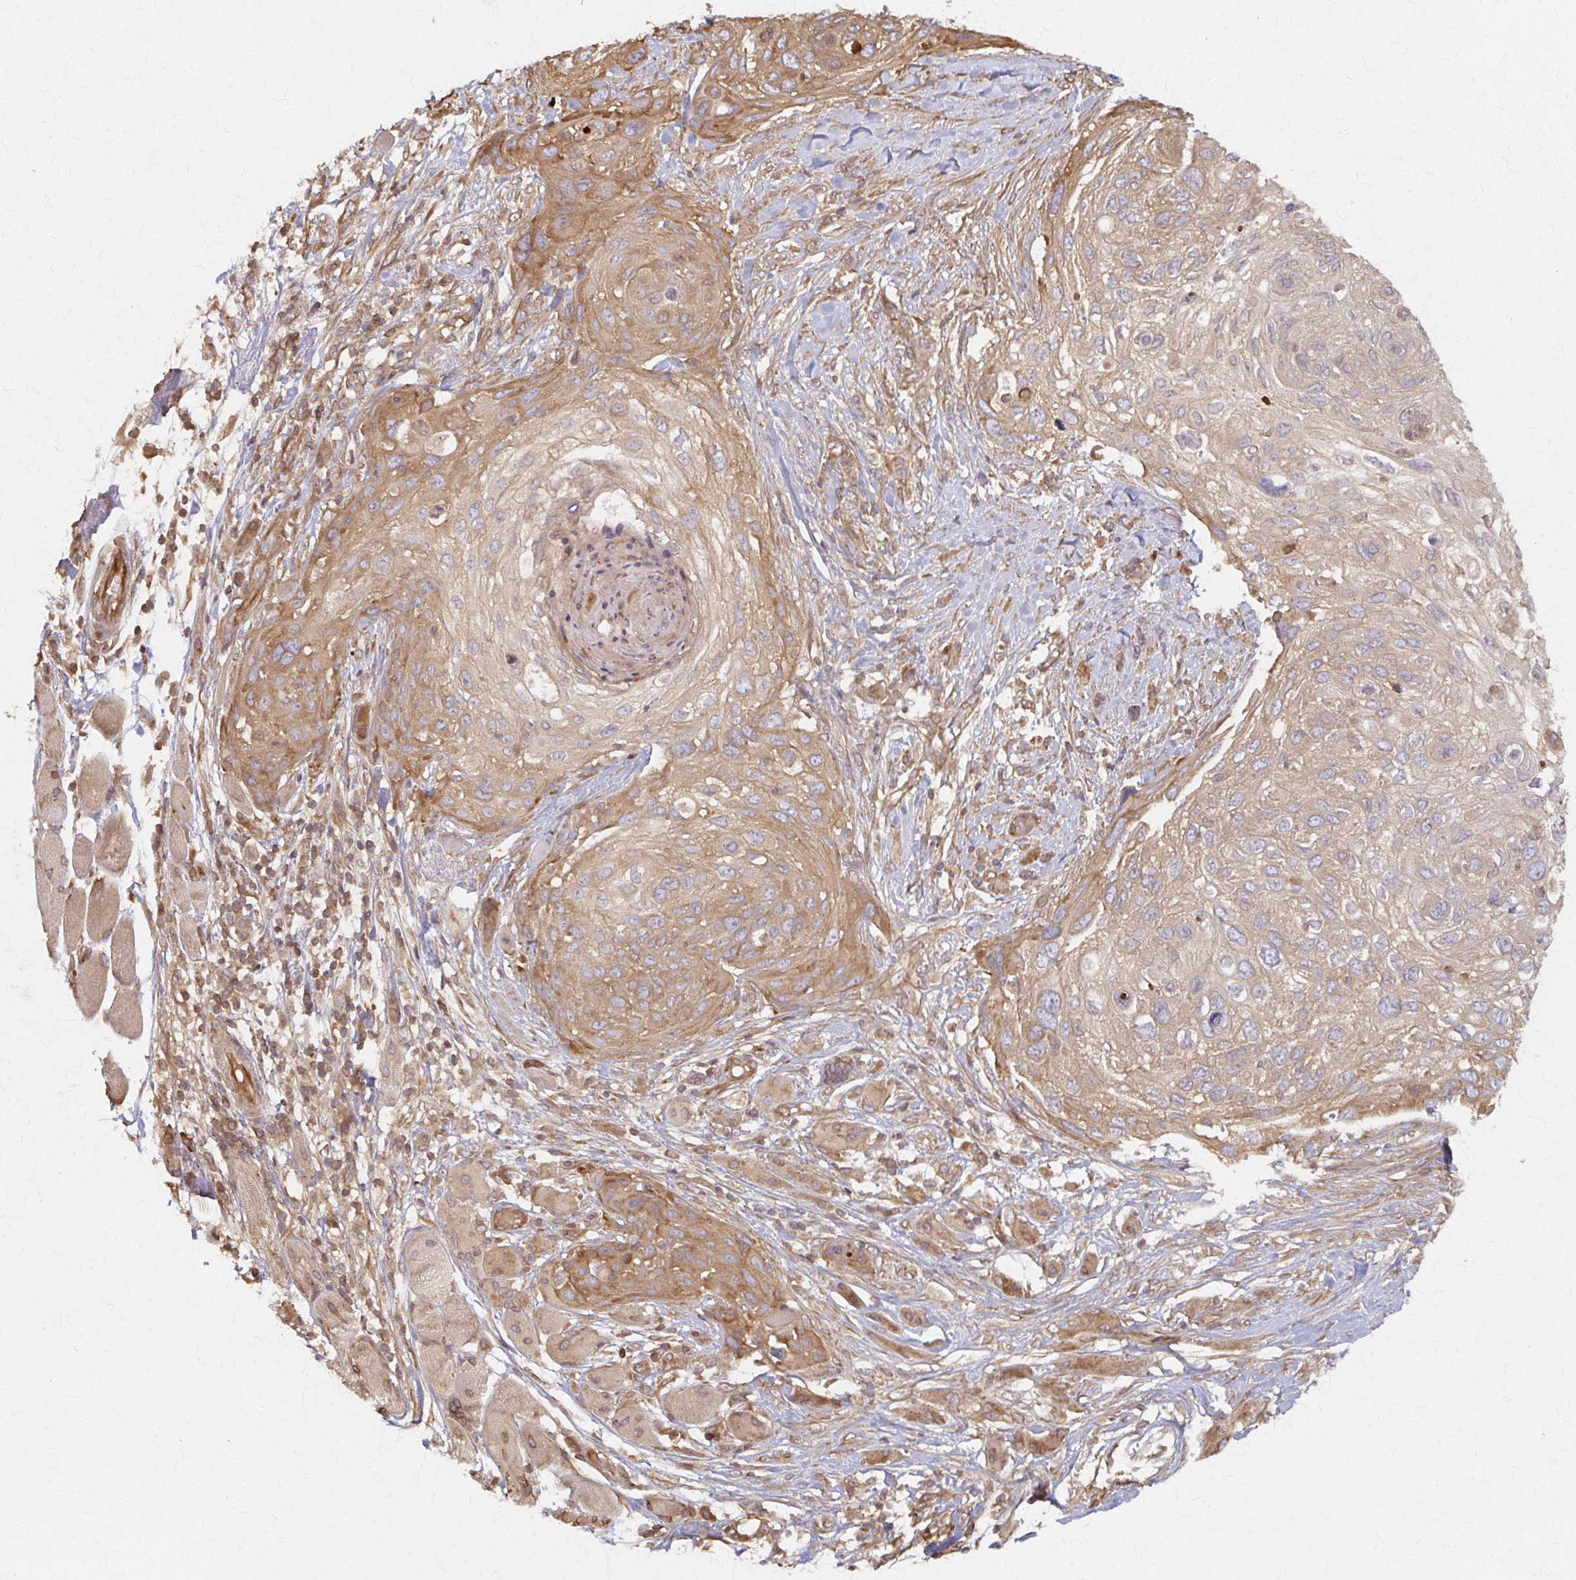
{"staining": {"intensity": "moderate", "quantity": ">75%", "location": "cytoplasmic/membranous"}, "tissue": "skin cancer", "cell_type": "Tumor cells", "image_type": "cancer", "snomed": [{"axis": "morphology", "description": "Squamous cell carcinoma, NOS"}, {"axis": "topography", "description": "Skin"}], "caption": "High-power microscopy captured an immunohistochemistry (IHC) photomicrograph of skin cancer (squamous cell carcinoma), revealing moderate cytoplasmic/membranous expression in about >75% of tumor cells.", "gene": "ARHGAP35", "patient": {"sex": "female", "age": 87}}